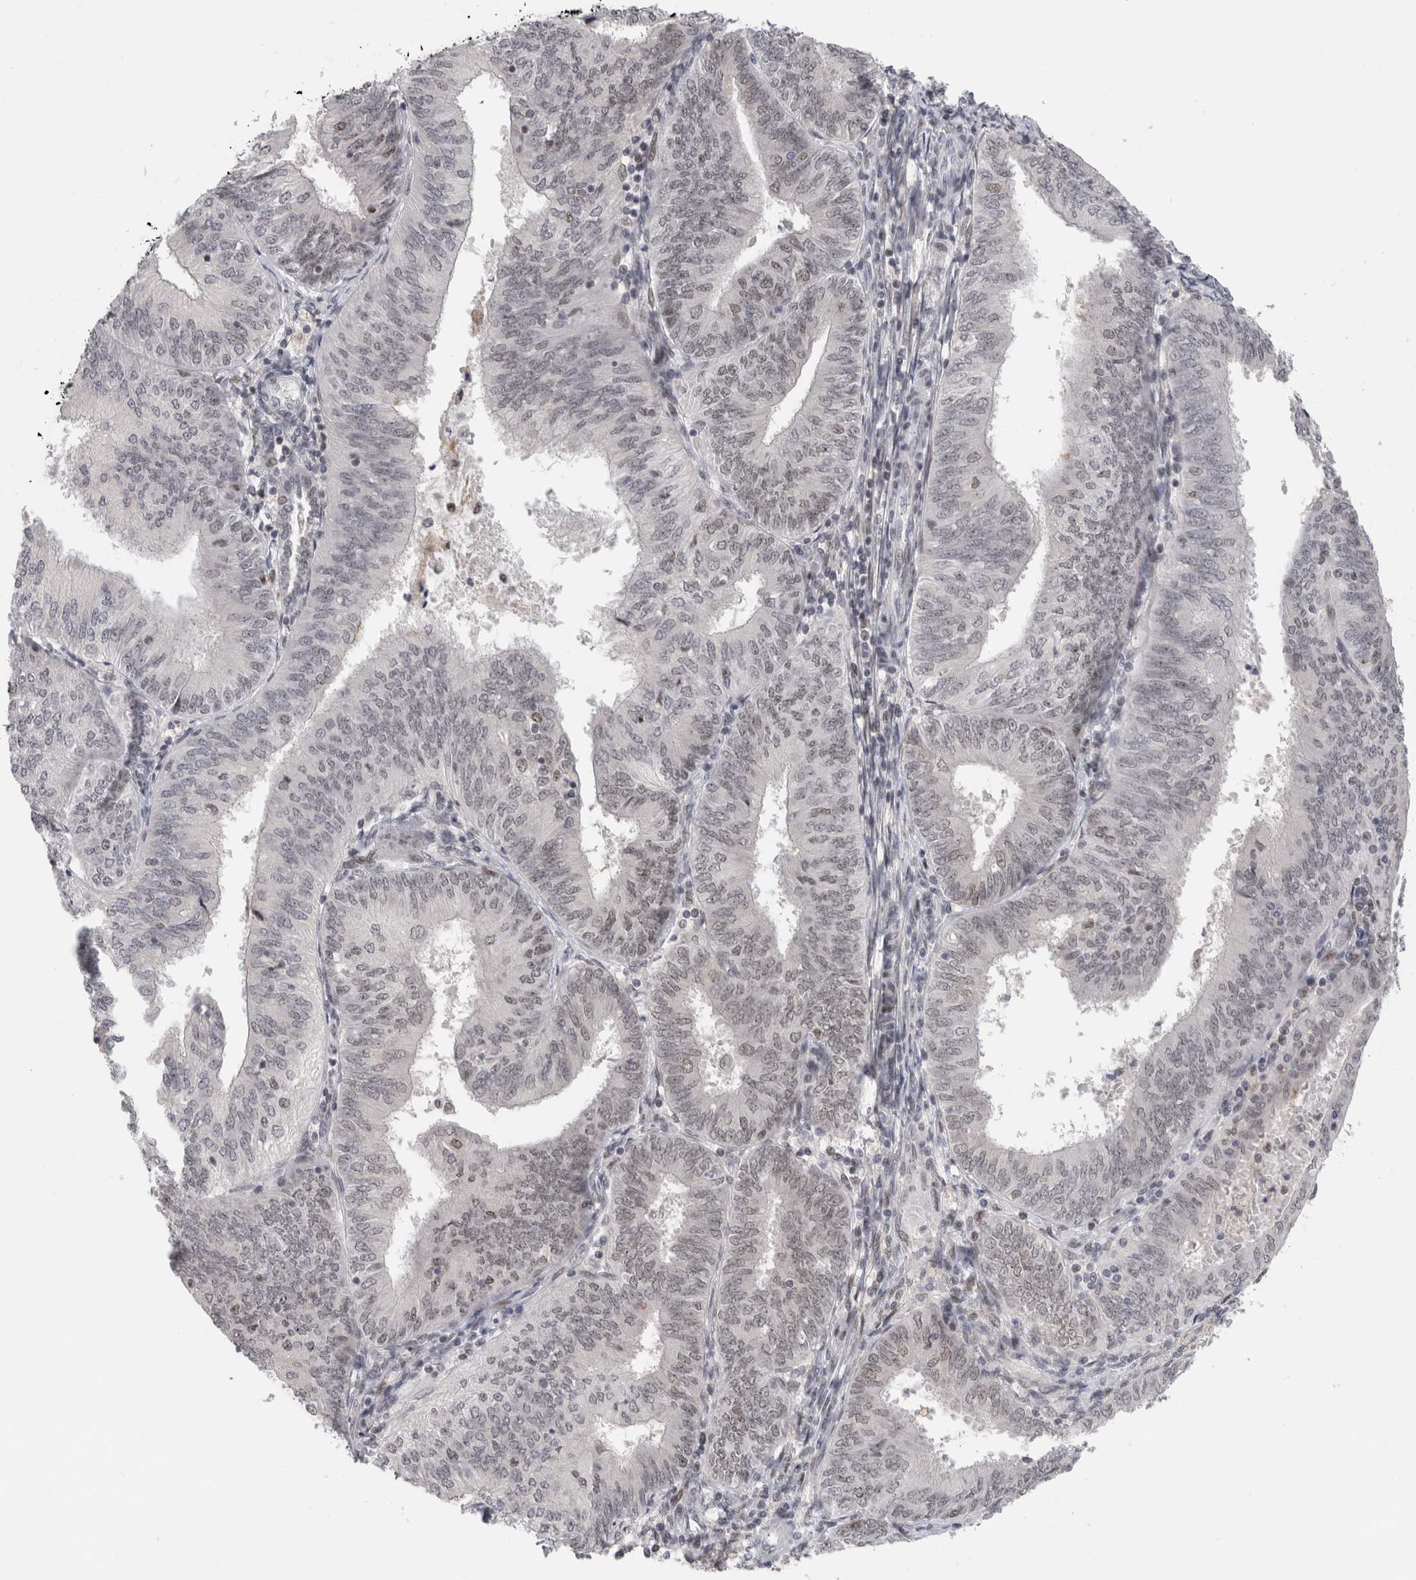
{"staining": {"intensity": "moderate", "quantity": "<25%", "location": "nuclear"}, "tissue": "endometrial cancer", "cell_type": "Tumor cells", "image_type": "cancer", "snomed": [{"axis": "morphology", "description": "Adenocarcinoma, NOS"}, {"axis": "topography", "description": "Endometrium"}], "caption": "Immunohistochemistry (IHC) (DAB (3,3'-diaminobenzidine)) staining of adenocarcinoma (endometrial) displays moderate nuclear protein positivity in about <25% of tumor cells.", "gene": "ZNF521", "patient": {"sex": "female", "age": 58}}